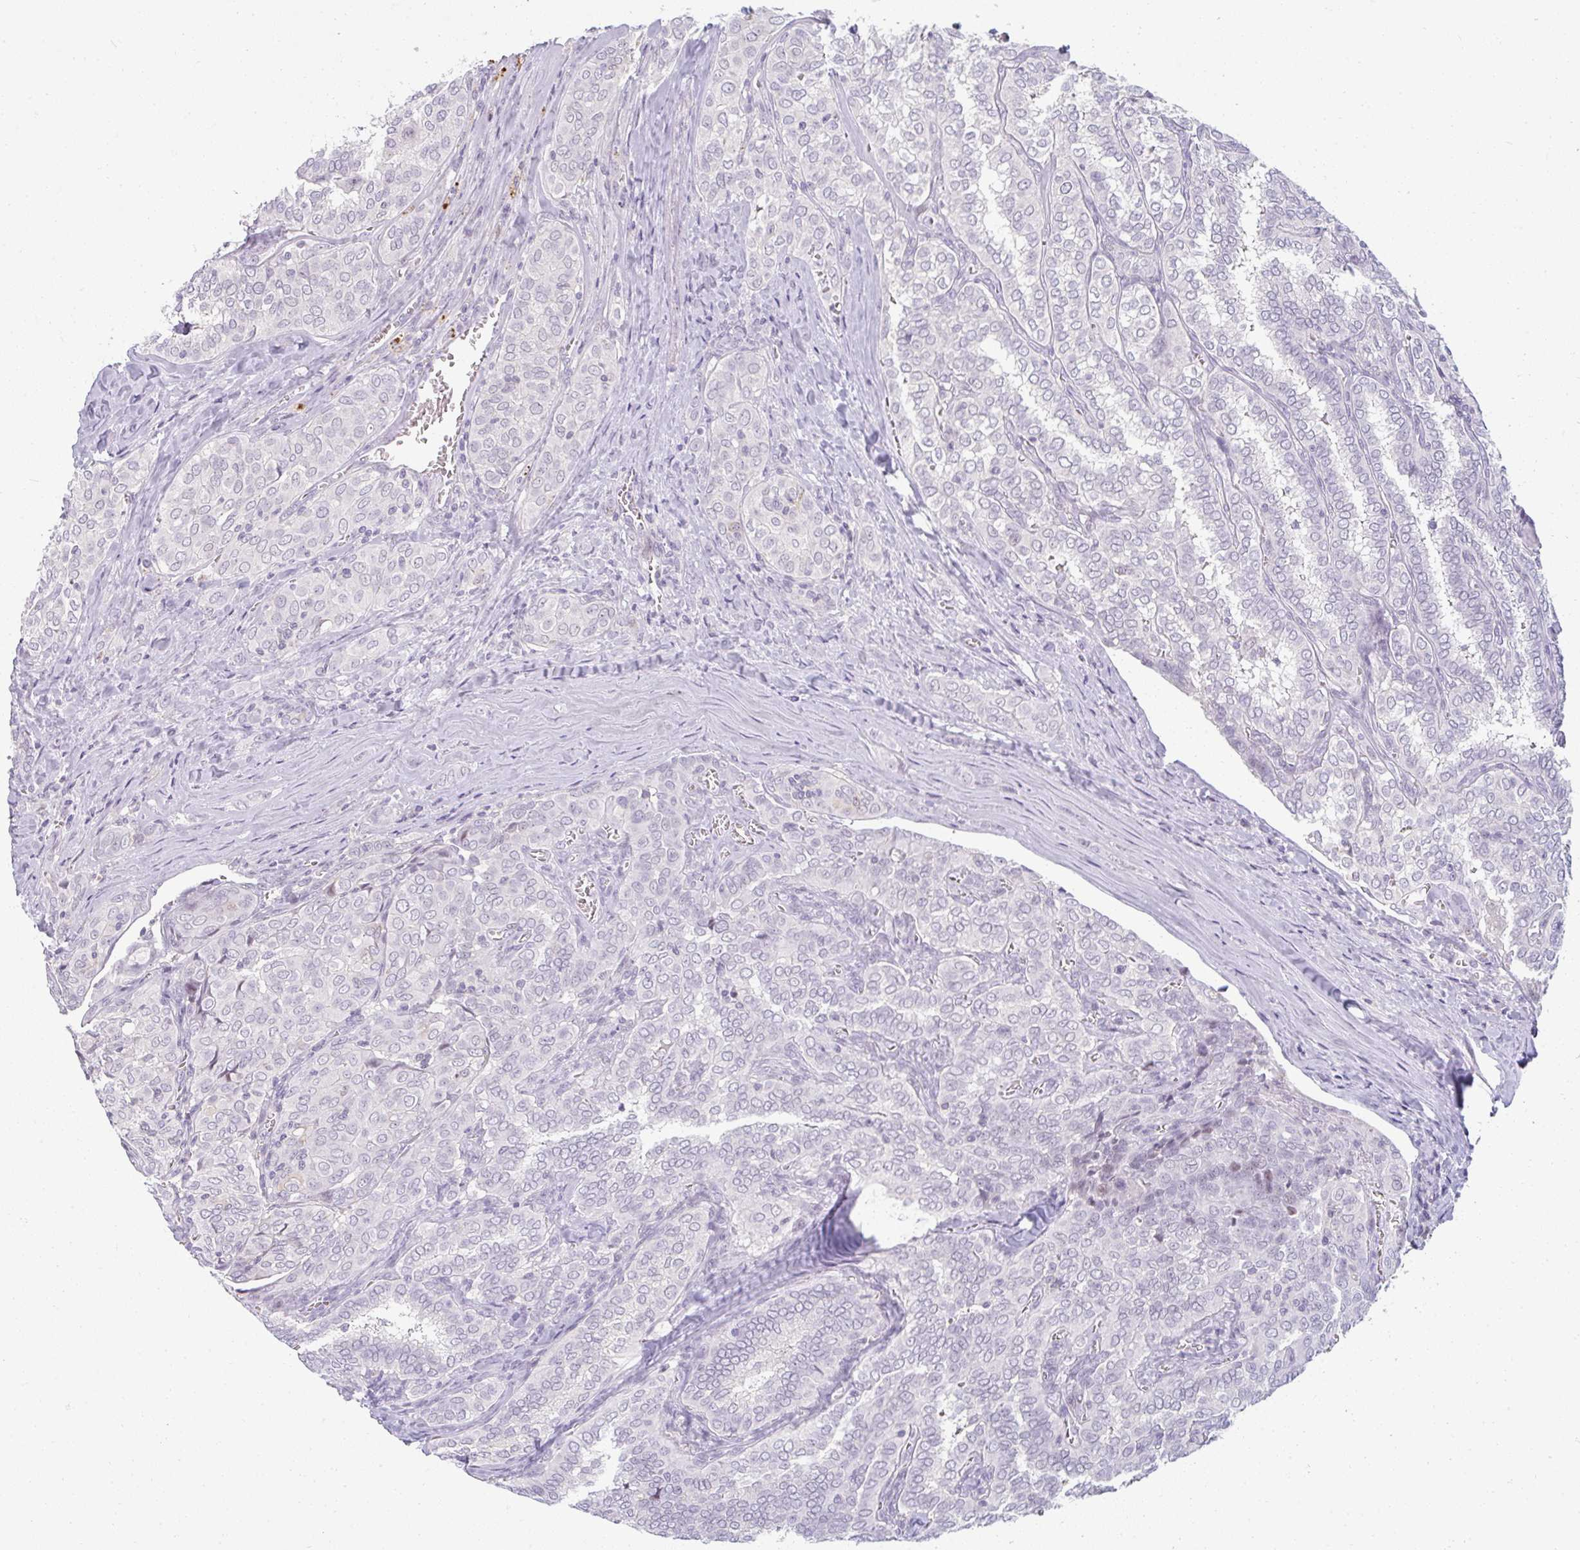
{"staining": {"intensity": "negative", "quantity": "none", "location": "none"}, "tissue": "thyroid cancer", "cell_type": "Tumor cells", "image_type": "cancer", "snomed": [{"axis": "morphology", "description": "Papillary adenocarcinoma, NOS"}, {"axis": "topography", "description": "Thyroid gland"}], "caption": "A micrograph of human thyroid cancer is negative for staining in tumor cells. (Immunohistochemistry, brightfield microscopy, high magnification).", "gene": "PPFIA4", "patient": {"sex": "female", "age": 30}}